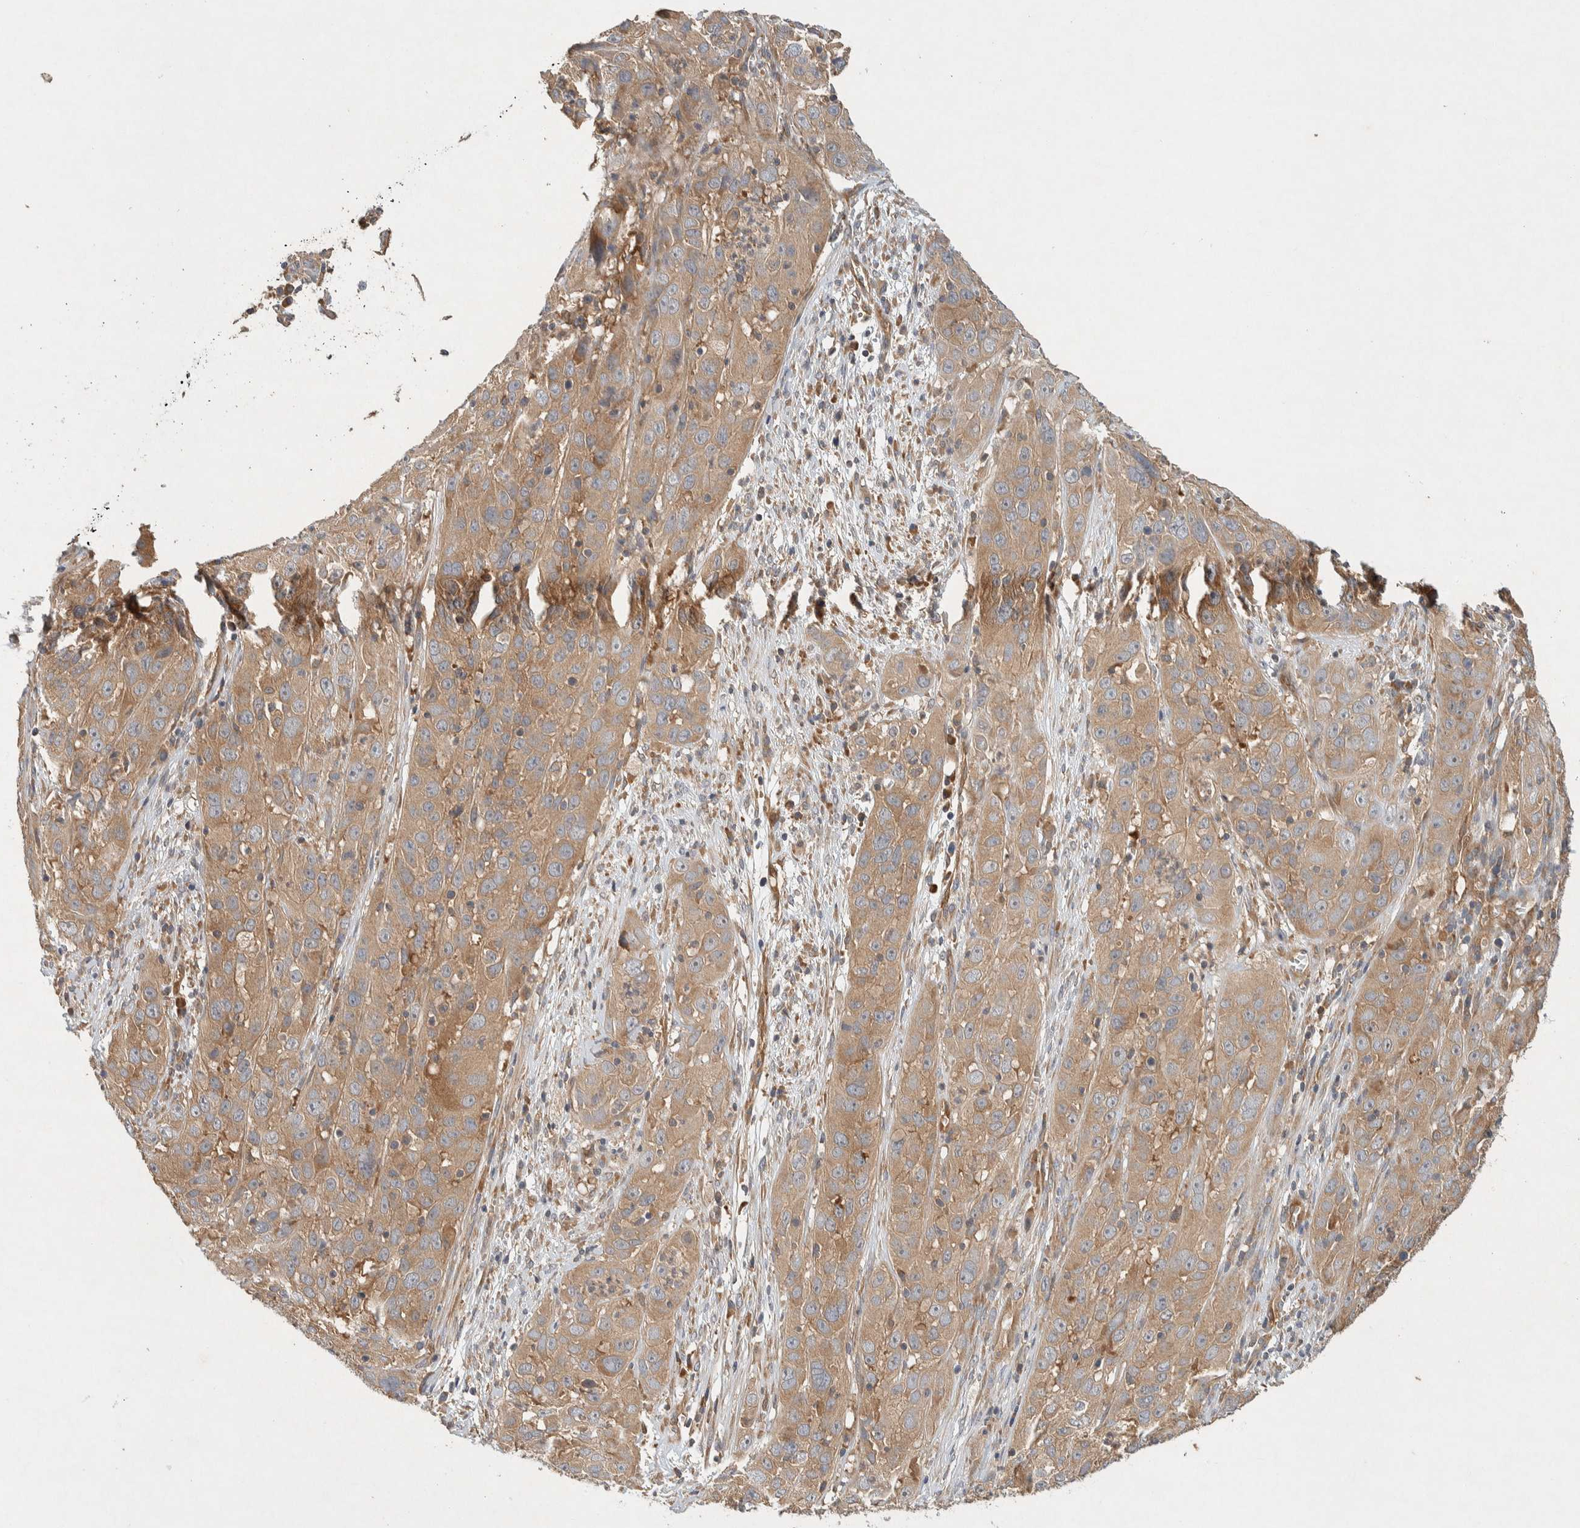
{"staining": {"intensity": "moderate", "quantity": ">75%", "location": "cytoplasmic/membranous"}, "tissue": "cervical cancer", "cell_type": "Tumor cells", "image_type": "cancer", "snomed": [{"axis": "morphology", "description": "Squamous cell carcinoma, NOS"}, {"axis": "topography", "description": "Cervix"}], "caption": "Human cervical cancer stained with a protein marker reveals moderate staining in tumor cells.", "gene": "PXK", "patient": {"sex": "female", "age": 32}}